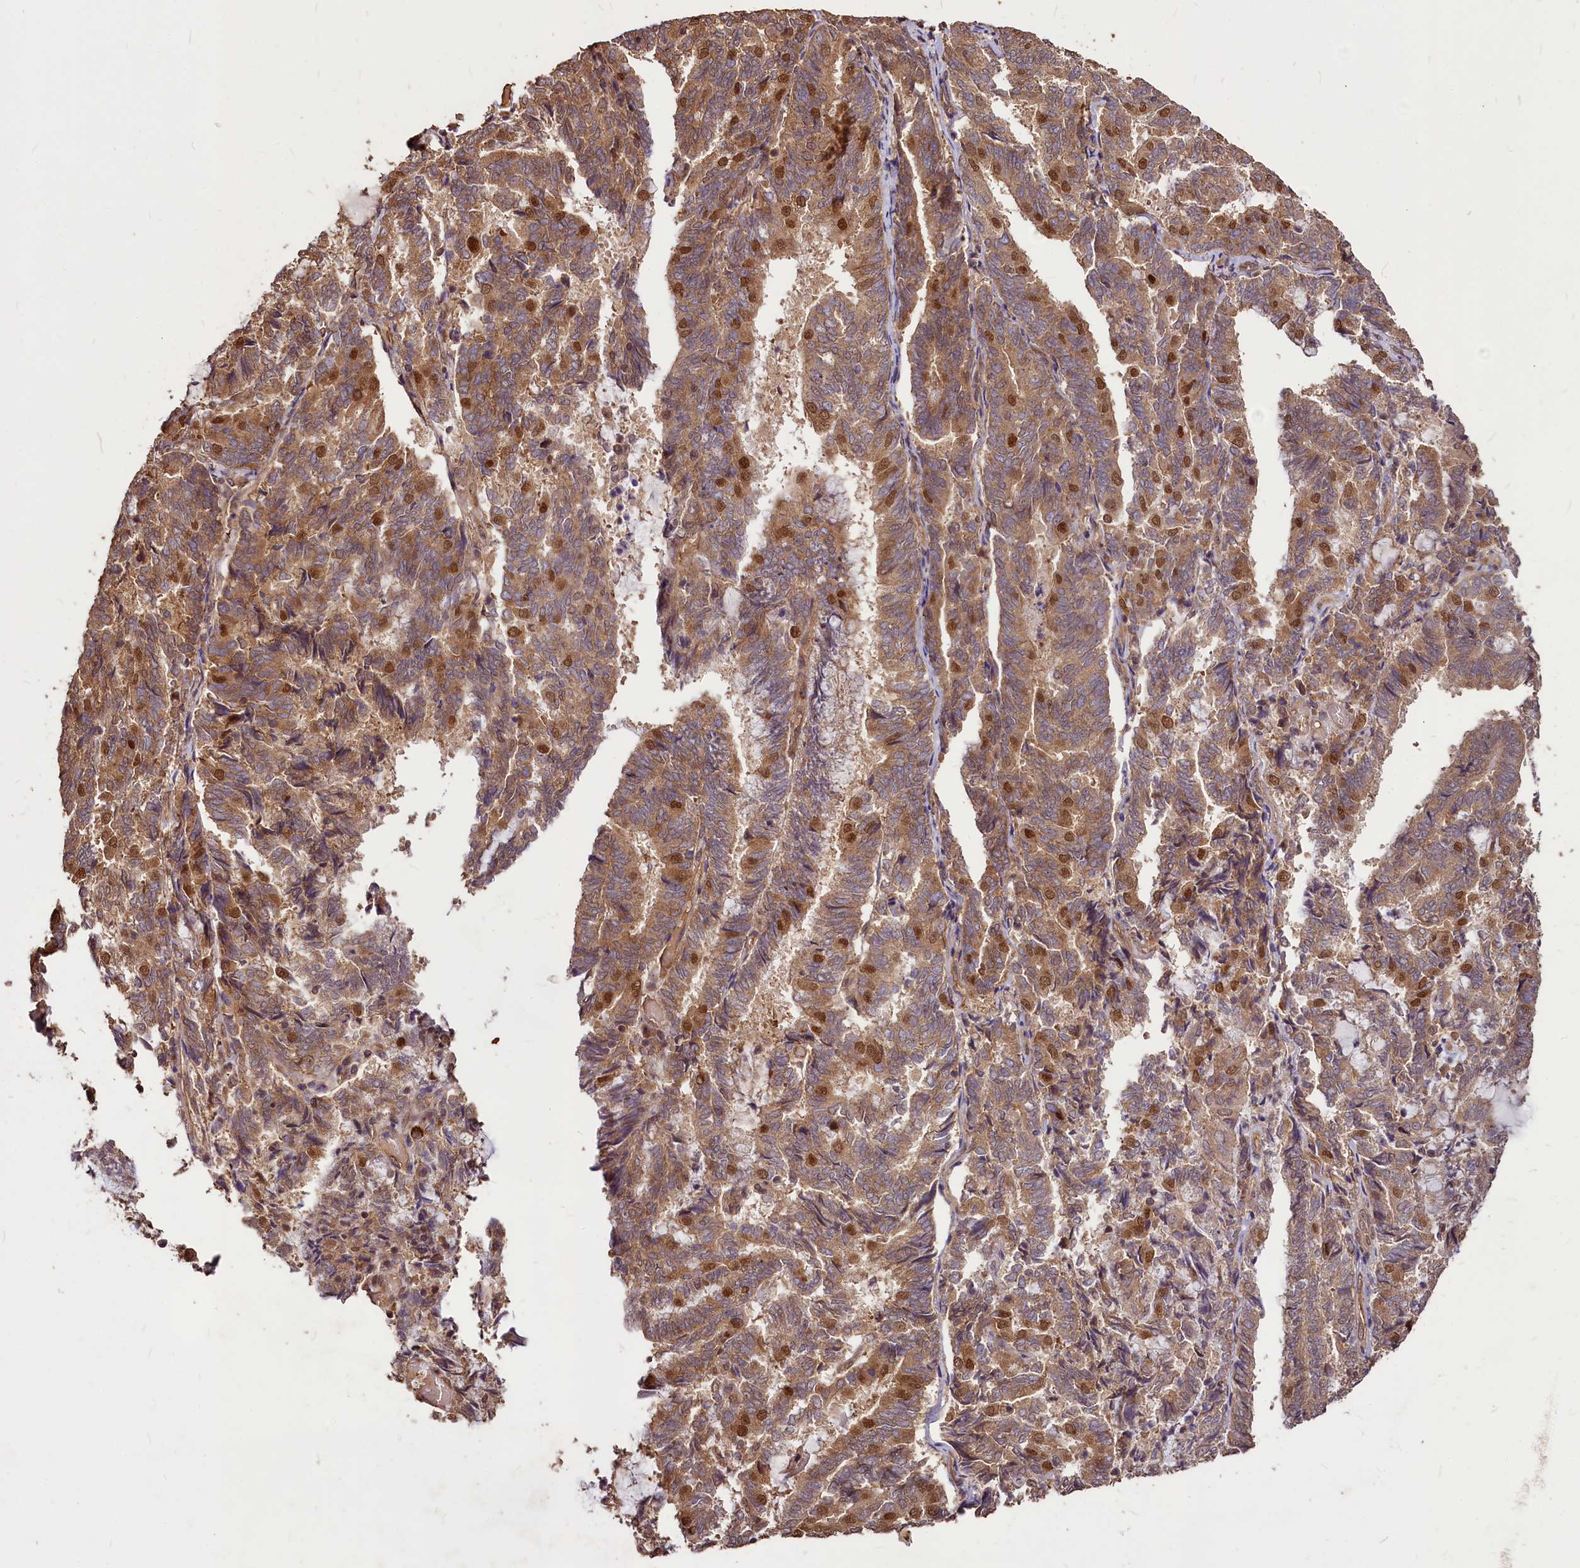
{"staining": {"intensity": "moderate", "quantity": ">75%", "location": "cytoplasmic/membranous,nuclear"}, "tissue": "endometrial cancer", "cell_type": "Tumor cells", "image_type": "cancer", "snomed": [{"axis": "morphology", "description": "Adenocarcinoma, NOS"}, {"axis": "topography", "description": "Endometrium"}], "caption": "Moderate cytoplasmic/membranous and nuclear protein positivity is appreciated in approximately >75% of tumor cells in endometrial cancer (adenocarcinoma).", "gene": "VPS51", "patient": {"sex": "female", "age": 80}}